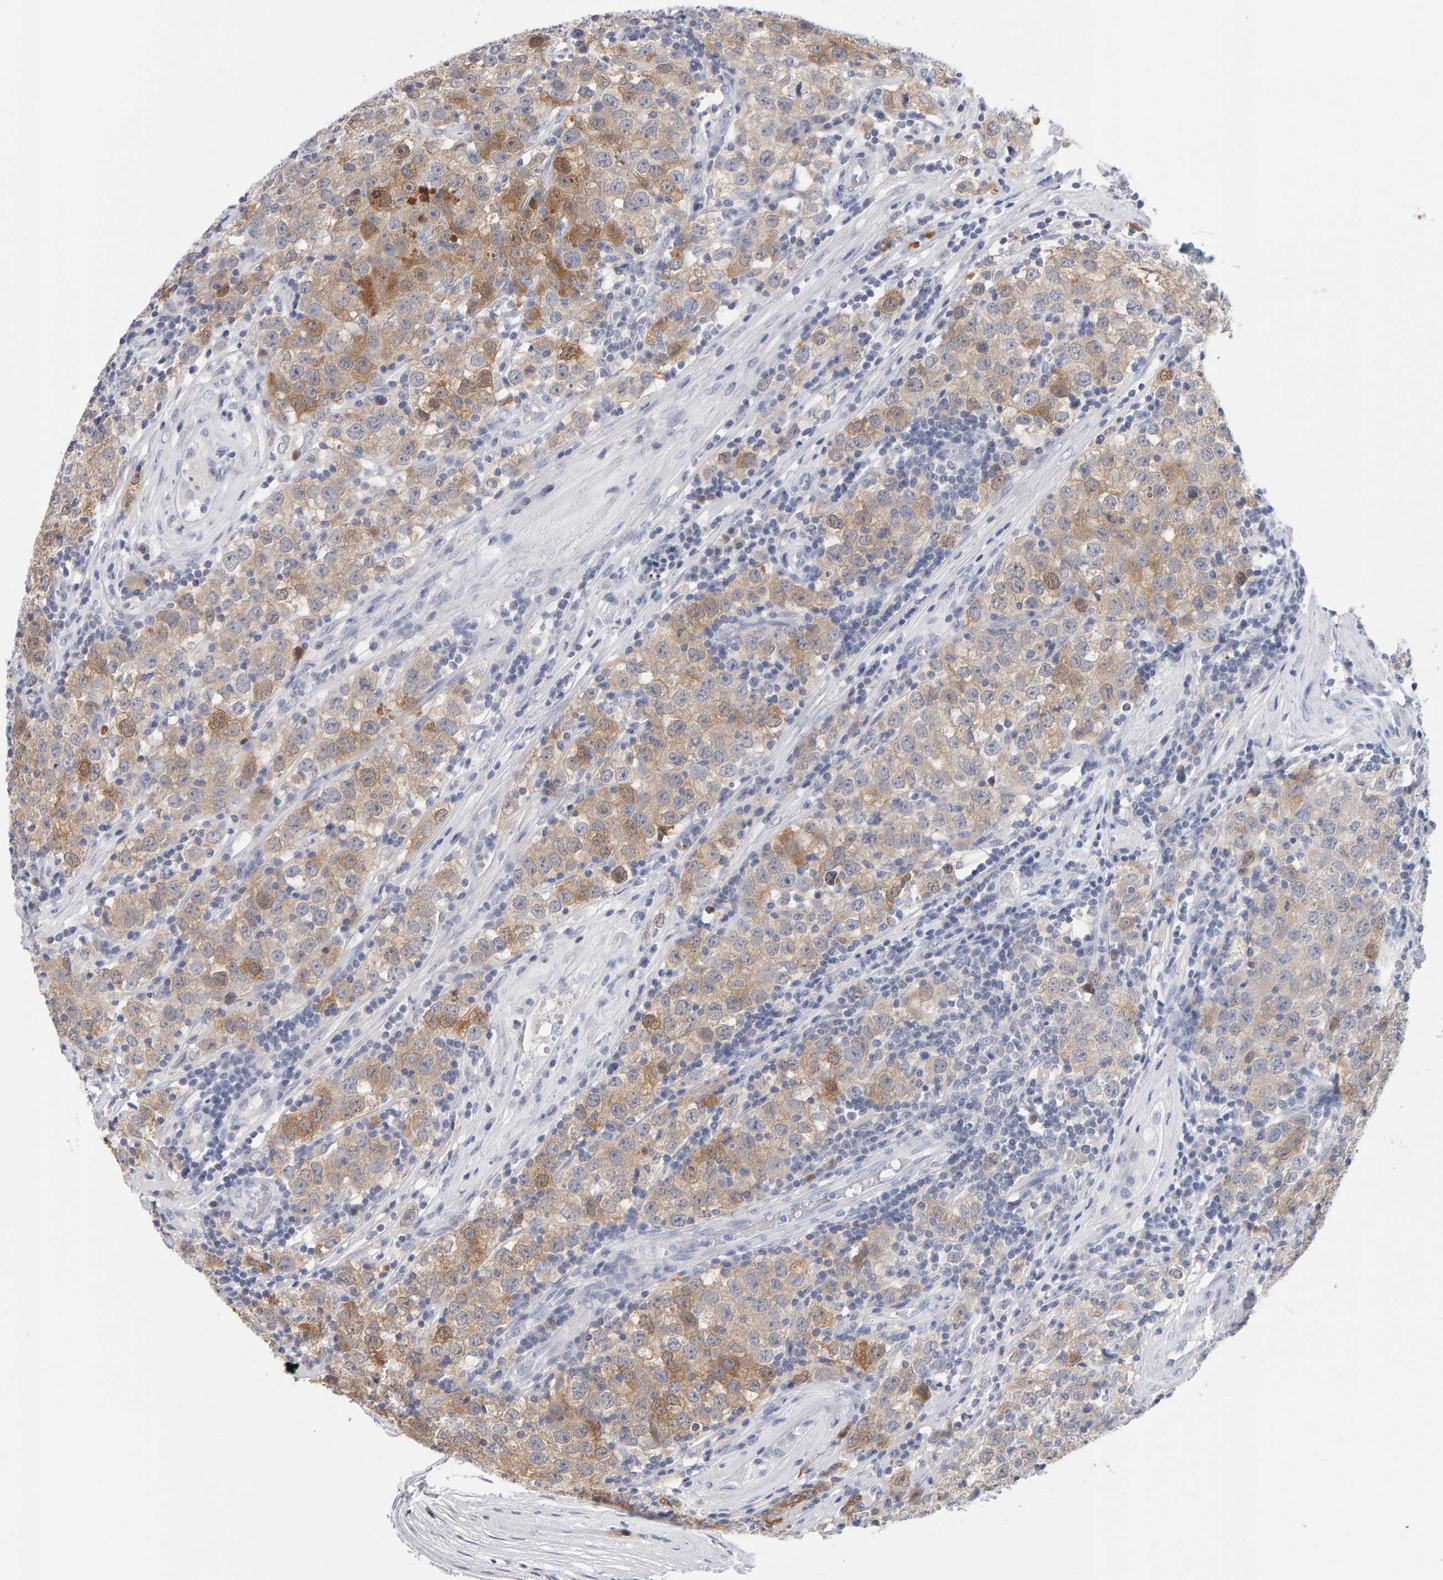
{"staining": {"intensity": "moderate", "quantity": "25%-75%", "location": "cytoplasmic/membranous"}, "tissue": "testis cancer", "cell_type": "Tumor cells", "image_type": "cancer", "snomed": [{"axis": "morphology", "description": "Seminoma, NOS"}, {"axis": "morphology", "description": "Carcinoma, Embryonal, NOS"}, {"axis": "topography", "description": "Testis"}], "caption": "Immunohistochemistry of seminoma (testis) reveals medium levels of moderate cytoplasmic/membranous positivity in approximately 25%-75% of tumor cells.", "gene": "CTH", "patient": {"sex": "male", "age": 28}}